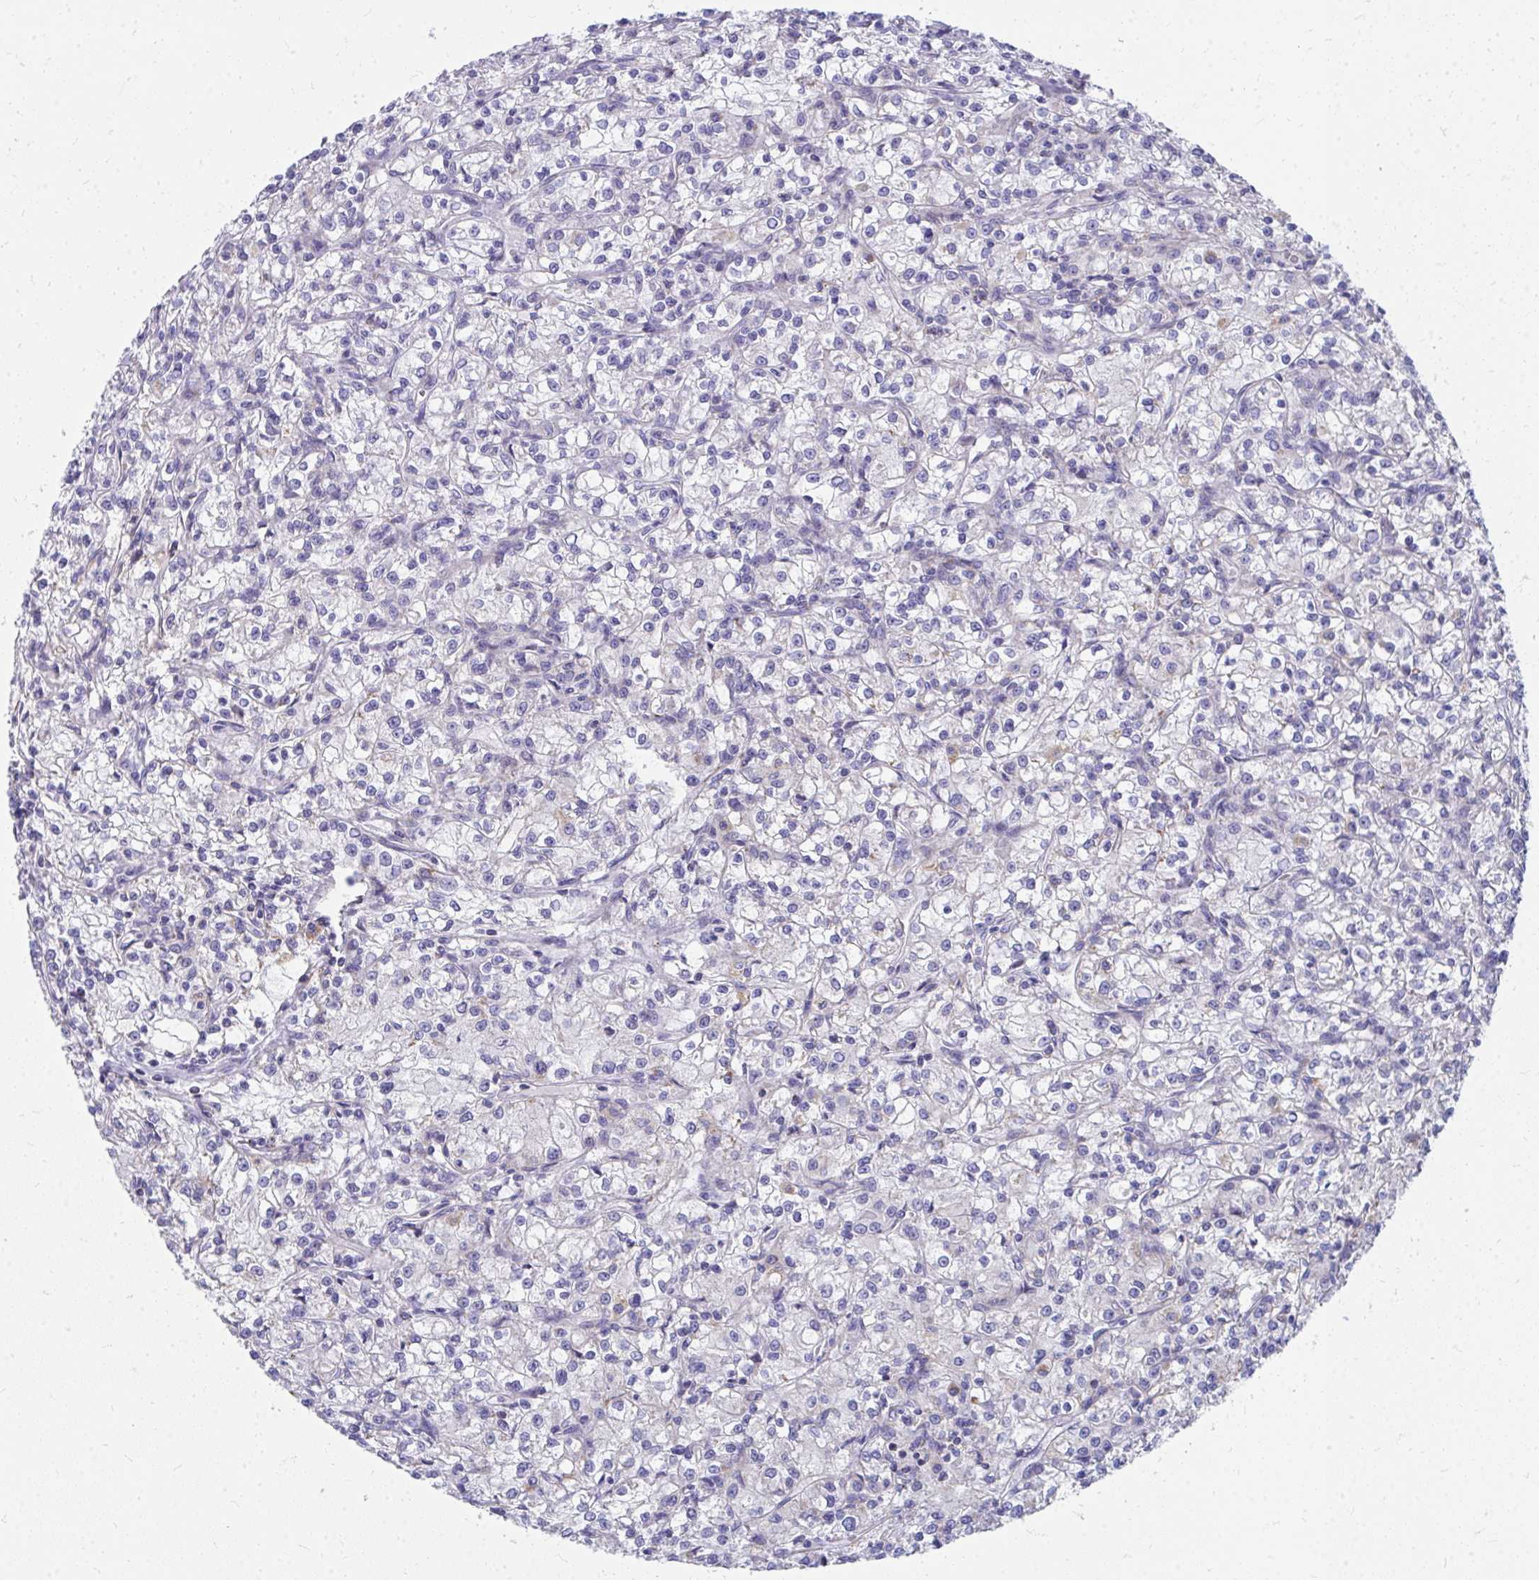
{"staining": {"intensity": "negative", "quantity": "none", "location": "none"}, "tissue": "renal cancer", "cell_type": "Tumor cells", "image_type": "cancer", "snomed": [{"axis": "morphology", "description": "Adenocarcinoma, NOS"}, {"axis": "topography", "description": "Kidney"}], "caption": "DAB immunohistochemical staining of human renal cancer (adenocarcinoma) demonstrates no significant staining in tumor cells. (DAB (3,3'-diaminobenzidine) IHC visualized using brightfield microscopy, high magnification).", "gene": "IL37", "patient": {"sex": "female", "age": 59}}